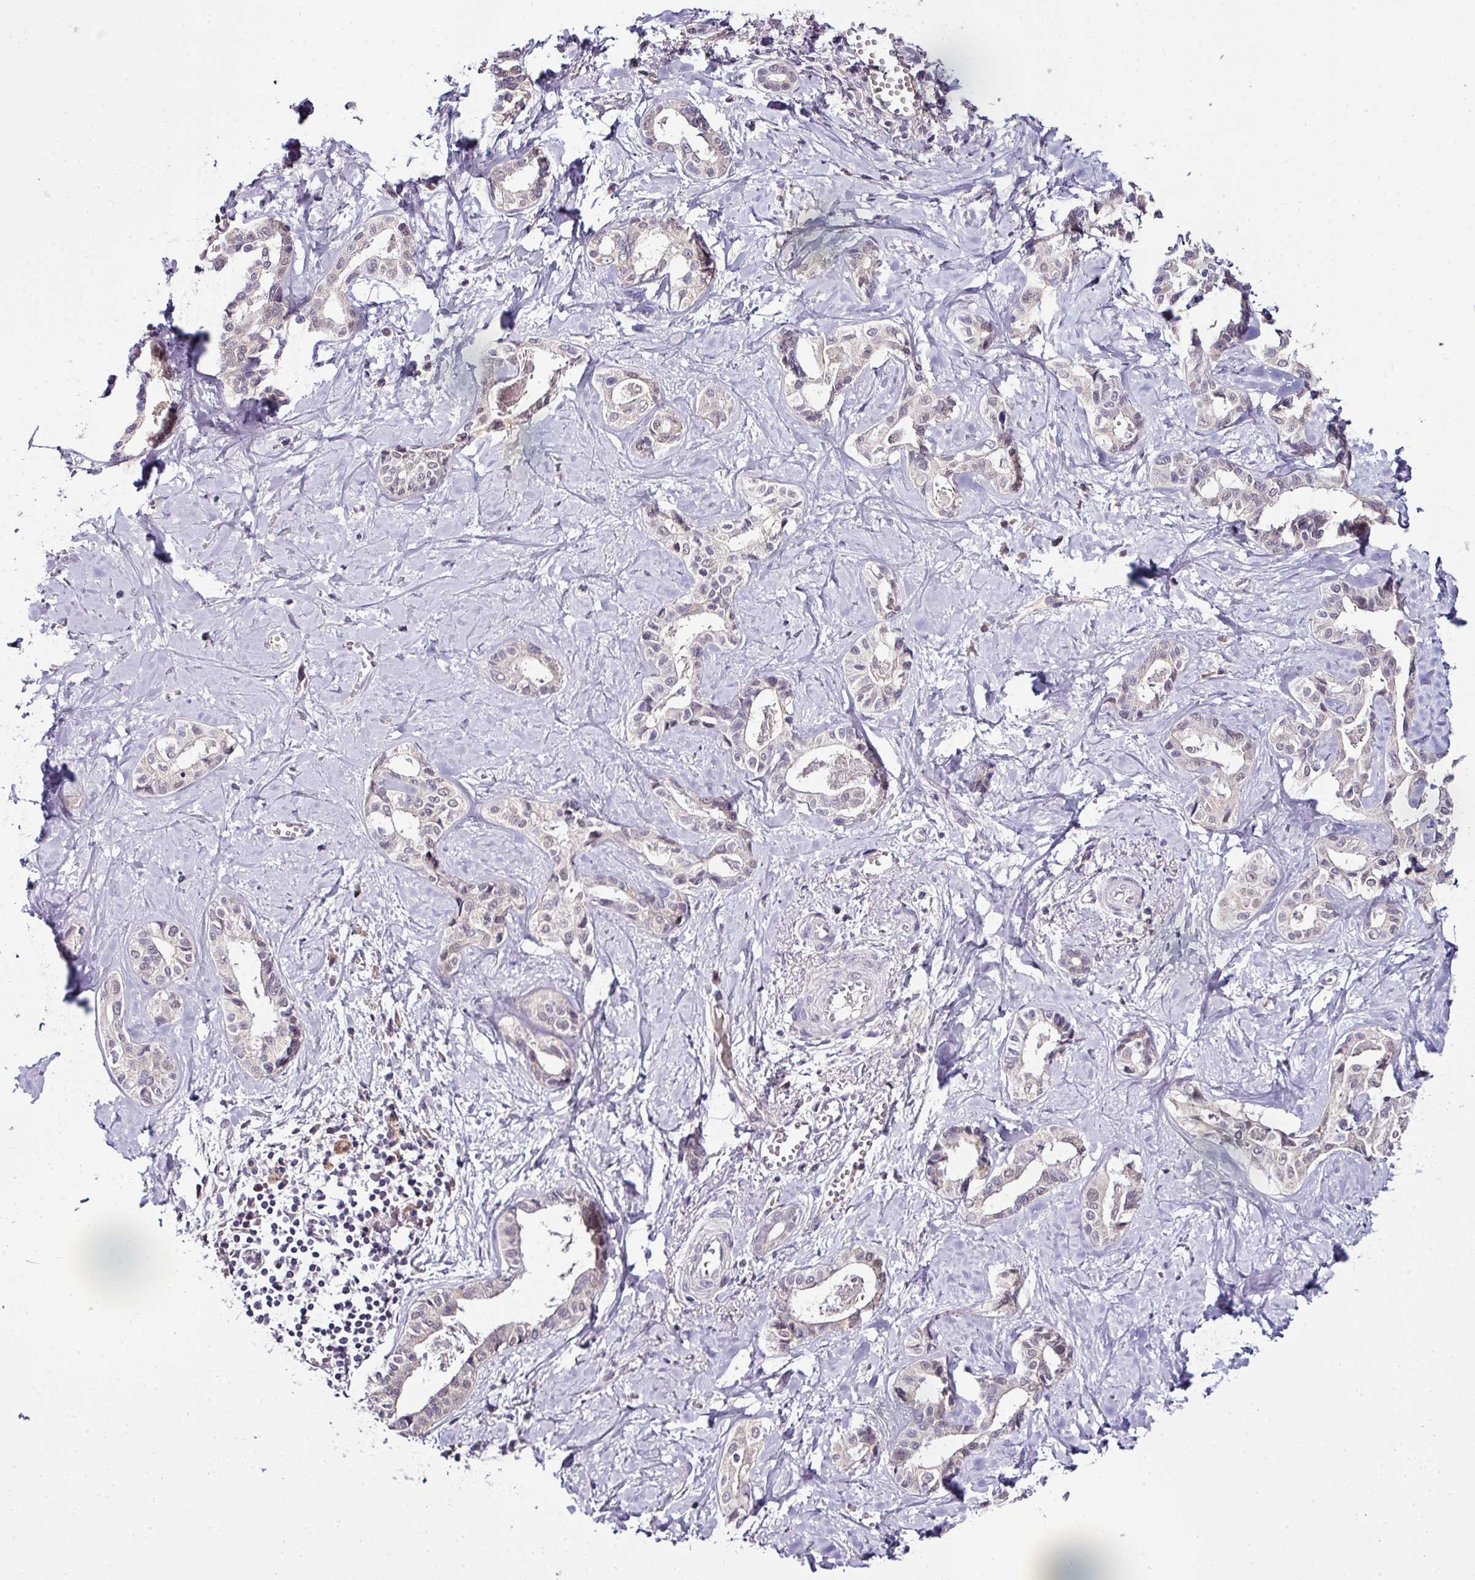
{"staining": {"intensity": "negative", "quantity": "none", "location": "none"}, "tissue": "liver cancer", "cell_type": "Tumor cells", "image_type": "cancer", "snomed": [{"axis": "morphology", "description": "Cholangiocarcinoma"}, {"axis": "topography", "description": "Liver"}], "caption": "Immunohistochemical staining of human liver cancer reveals no significant positivity in tumor cells. Nuclei are stained in blue.", "gene": "NAPSA", "patient": {"sex": "female", "age": 77}}